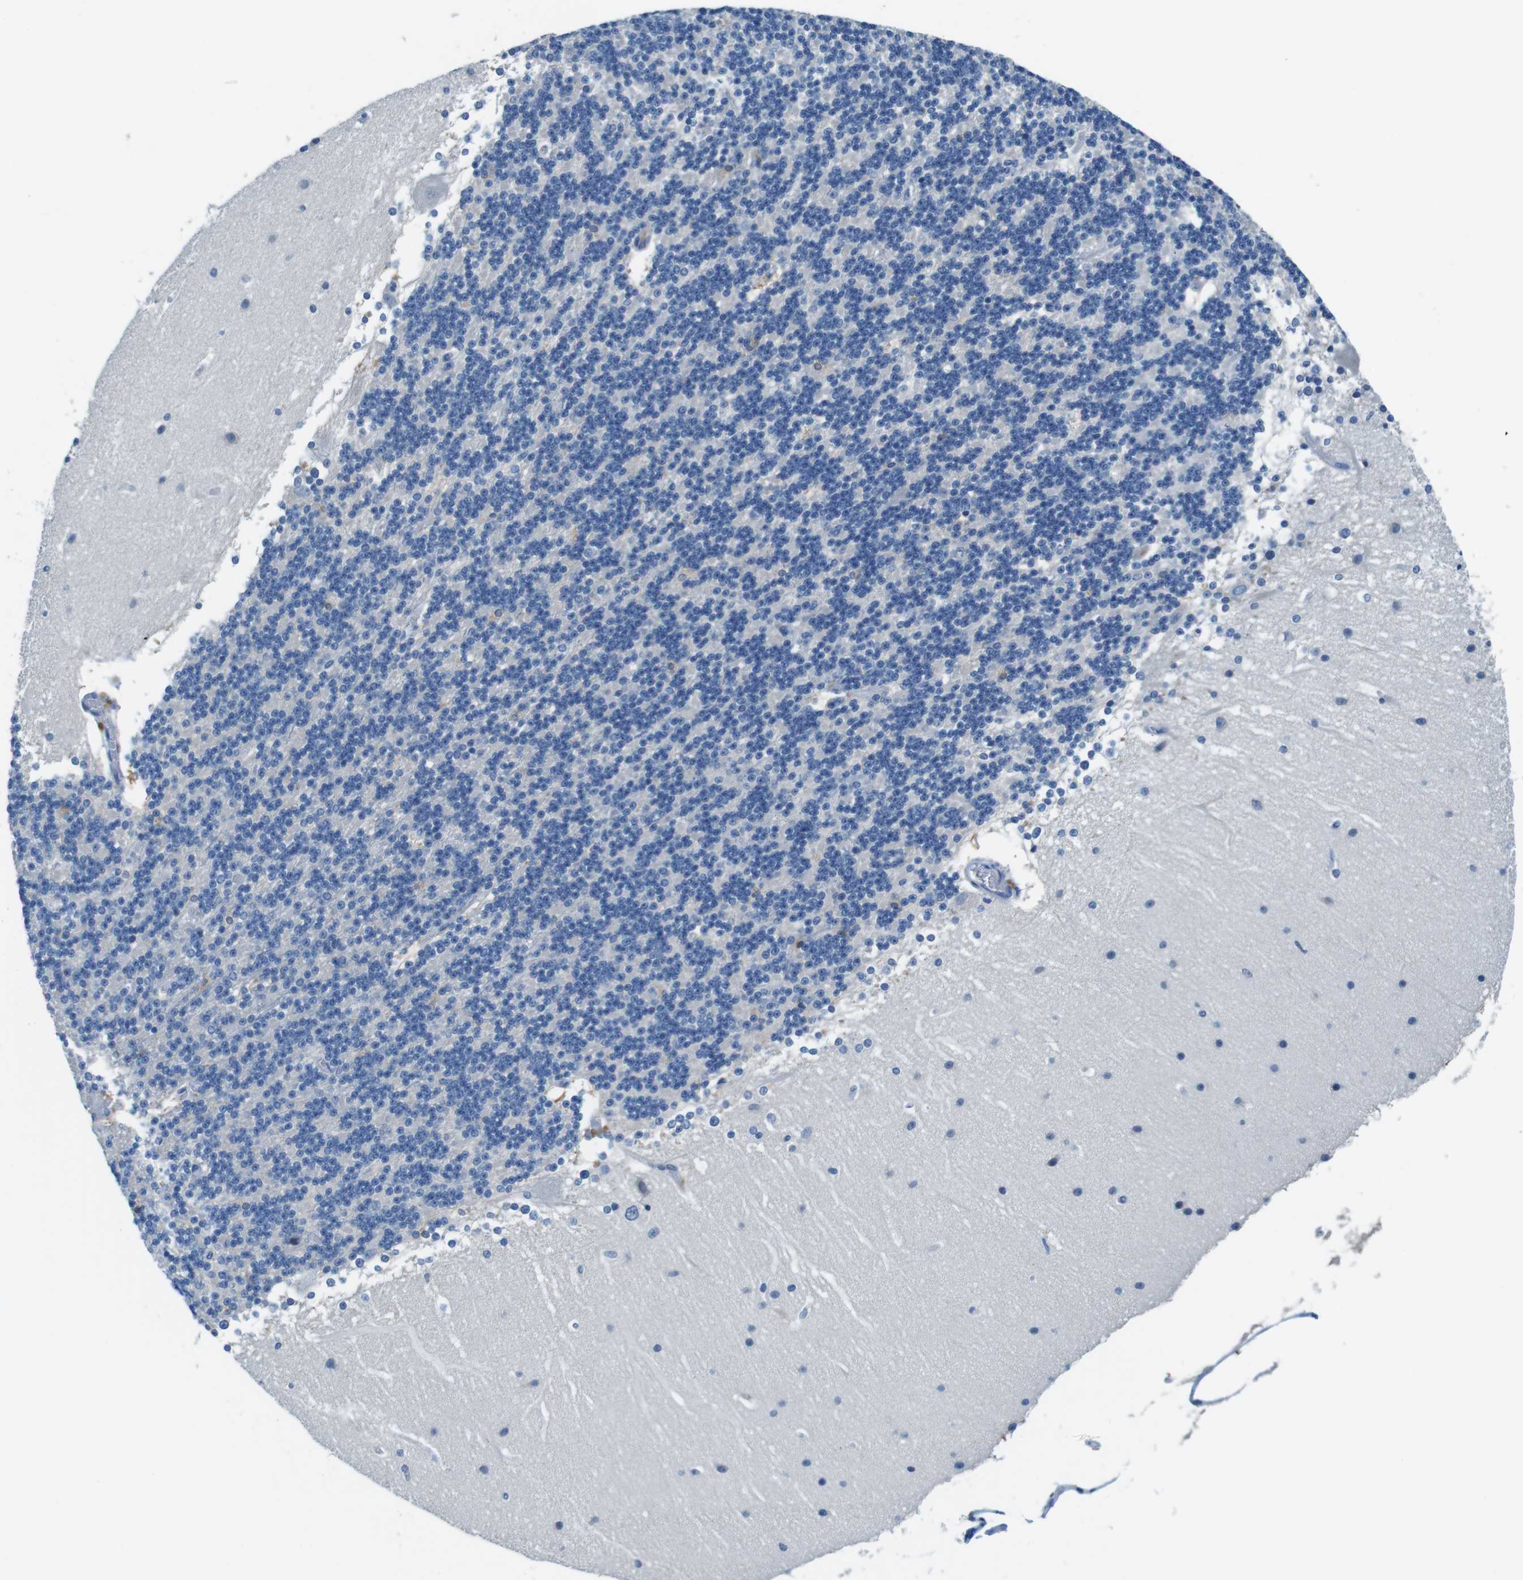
{"staining": {"intensity": "negative", "quantity": "none", "location": "none"}, "tissue": "cerebellum", "cell_type": "Cells in granular layer", "image_type": "normal", "snomed": [{"axis": "morphology", "description": "Normal tissue, NOS"}, {"axis": "topography", "description": "Cerebellum"}], "caption": "An image of cerebellum stained for a protein exhibits no brown staining in cells in granular layer. (DAB (3,3'-diaminobenzidine) immunohistochemistry, high magnification).", "gene": "SLC35A3", "patient": {"sex": "female", "age": 19}}